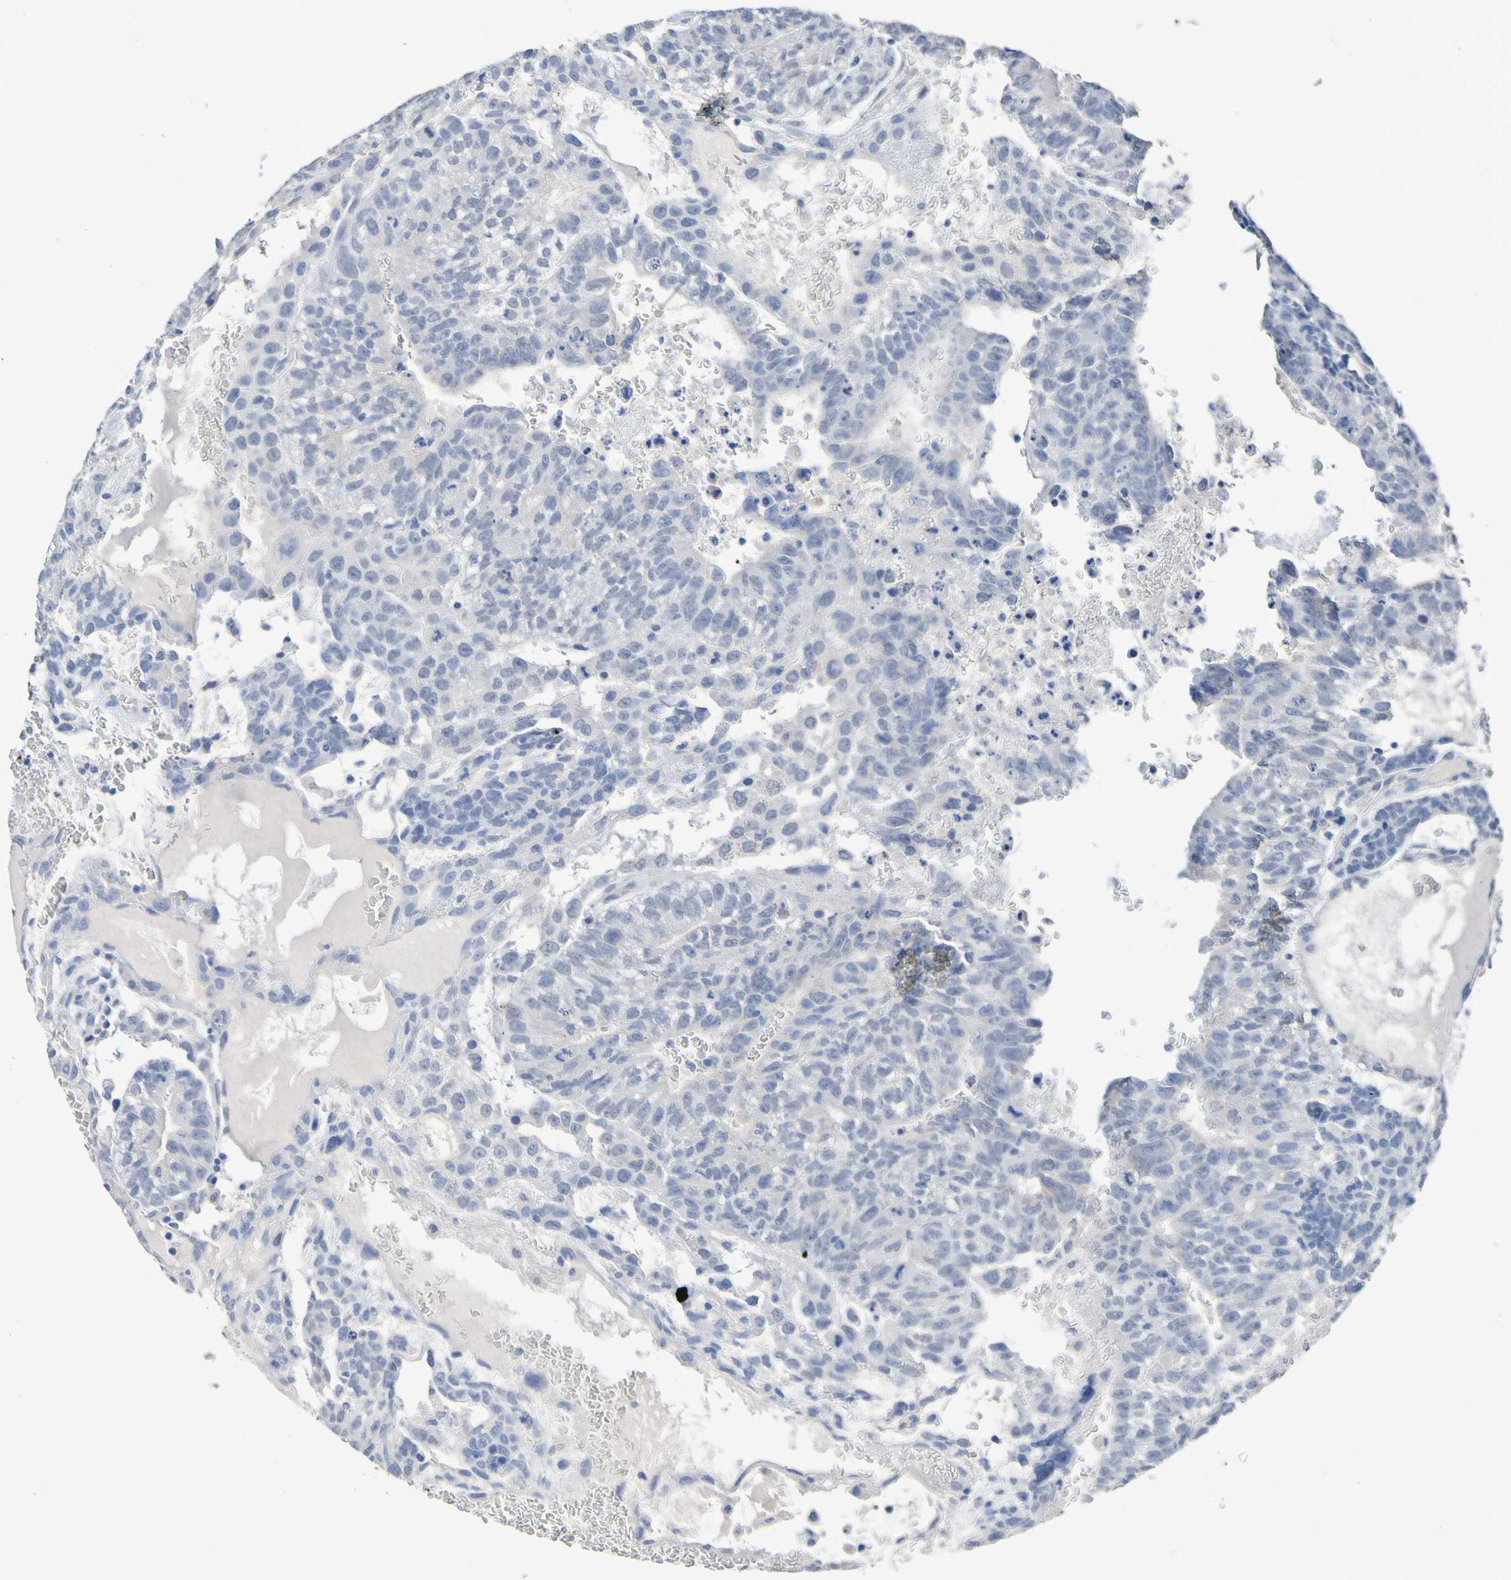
{"staining": {"intensity": "negative", "quantity": "none", "location": "none"}, "tissue": "testis cancer", "cell_type": "Tumor cells", "image_type": "cancer", "snomed": [{"axis": "morphology", "description": "Seminoma, NOS"}, {"axis": "morphology", "description": "Carcinoma, Embryonal, NOS"}, {"axis": "topography", "description": "Testis"}], "caption": "There is no significant positivity in tumor cells of testis cancer.", "gene": "SGCB", "patient": {"sex": "male", "age": 52}}